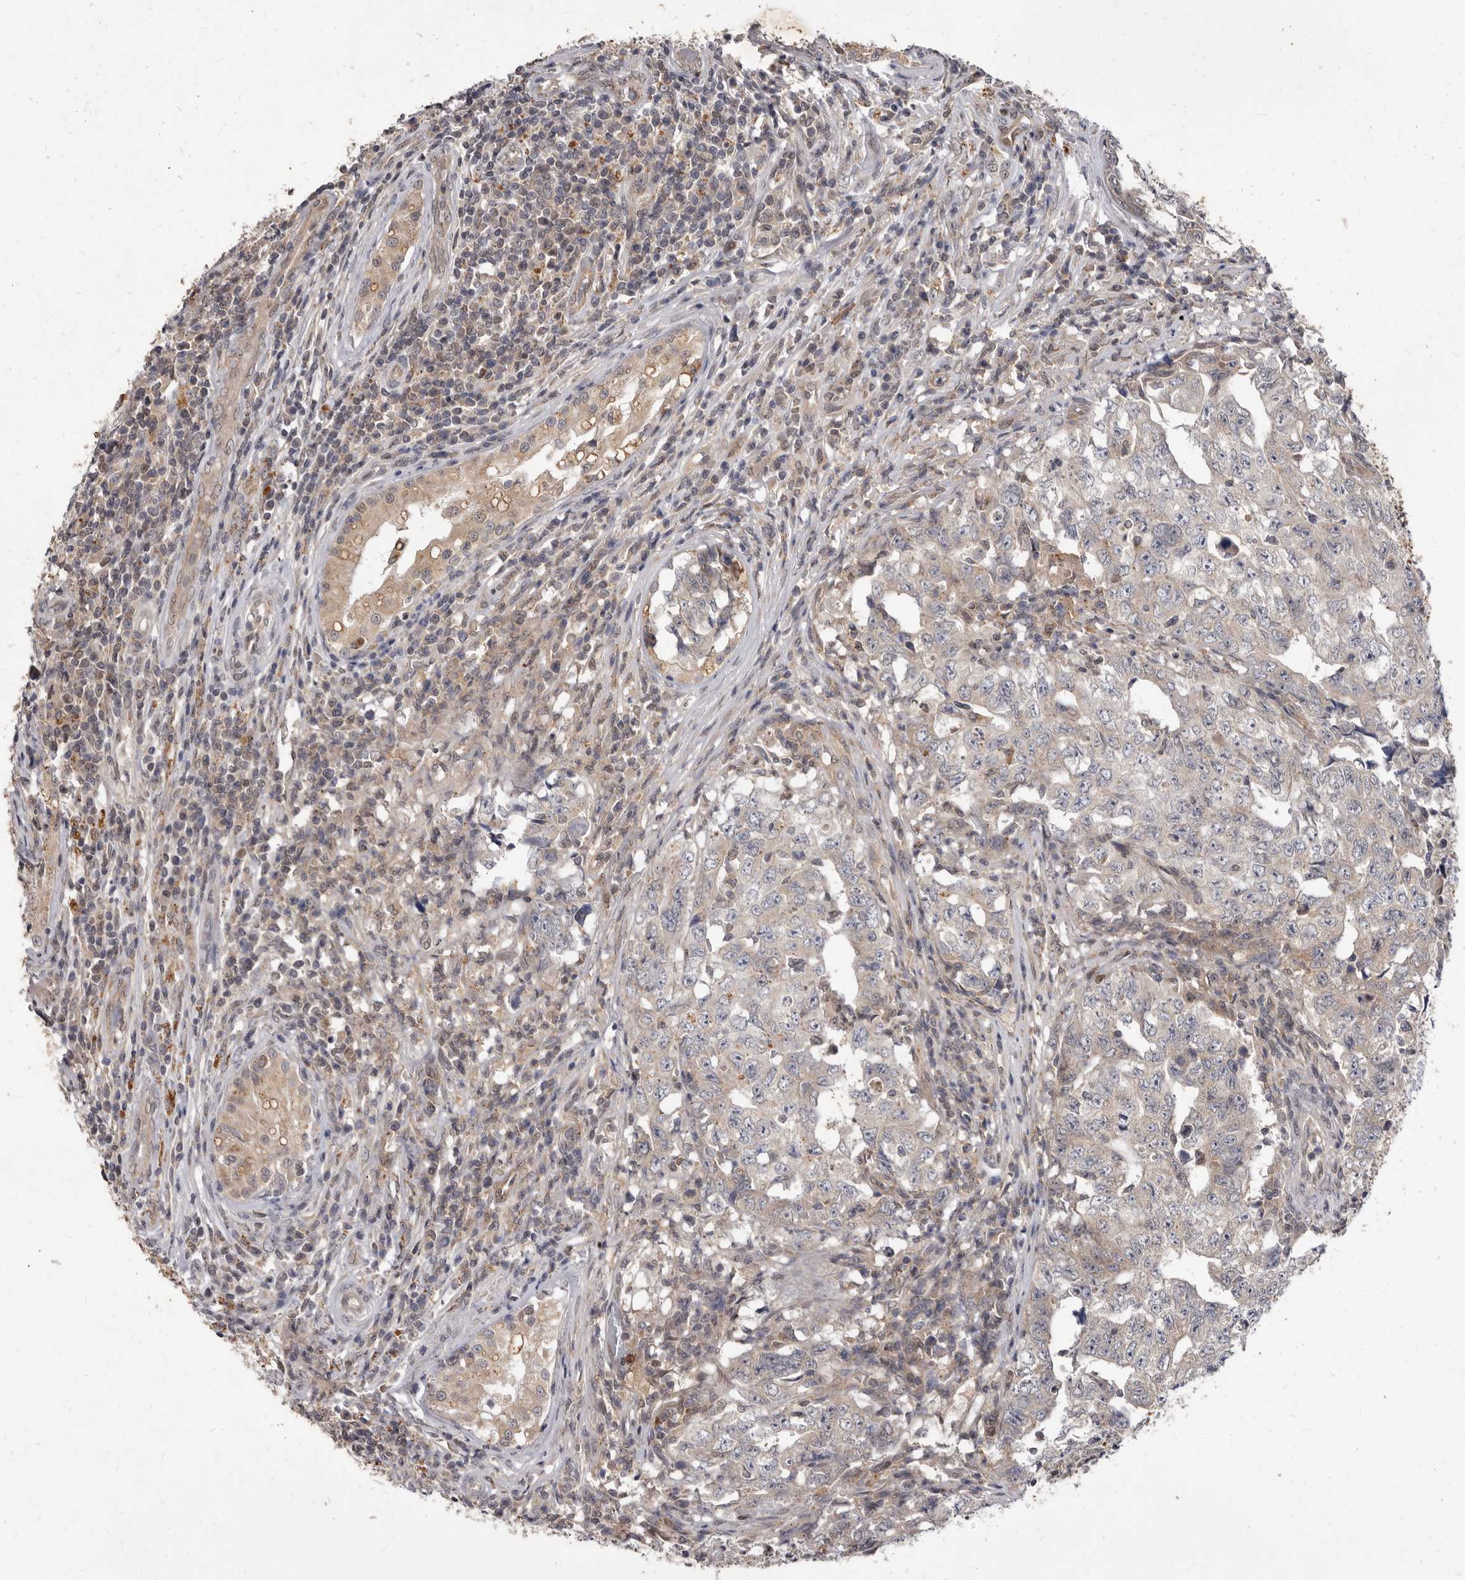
{"staining": {"intensity": "negative", "quantity": "none", "location": "none"}, "tissue": "testis cancer", "cell_type": "Tumor cells", "image_type": "cancer", "snomed": [{"axis": "morphology", "description": "Carcinoma, Embryonal, NOS"}, {"axis": "topography", "description": "Testis"}], "caption": "DAB immunohistochemical staining of human testis cancer (embryonal carcinoma) demonstrates no significant staining in tumor cells.", "gene": "ACLY", "patient": {"sex": "male", "age": 26}}